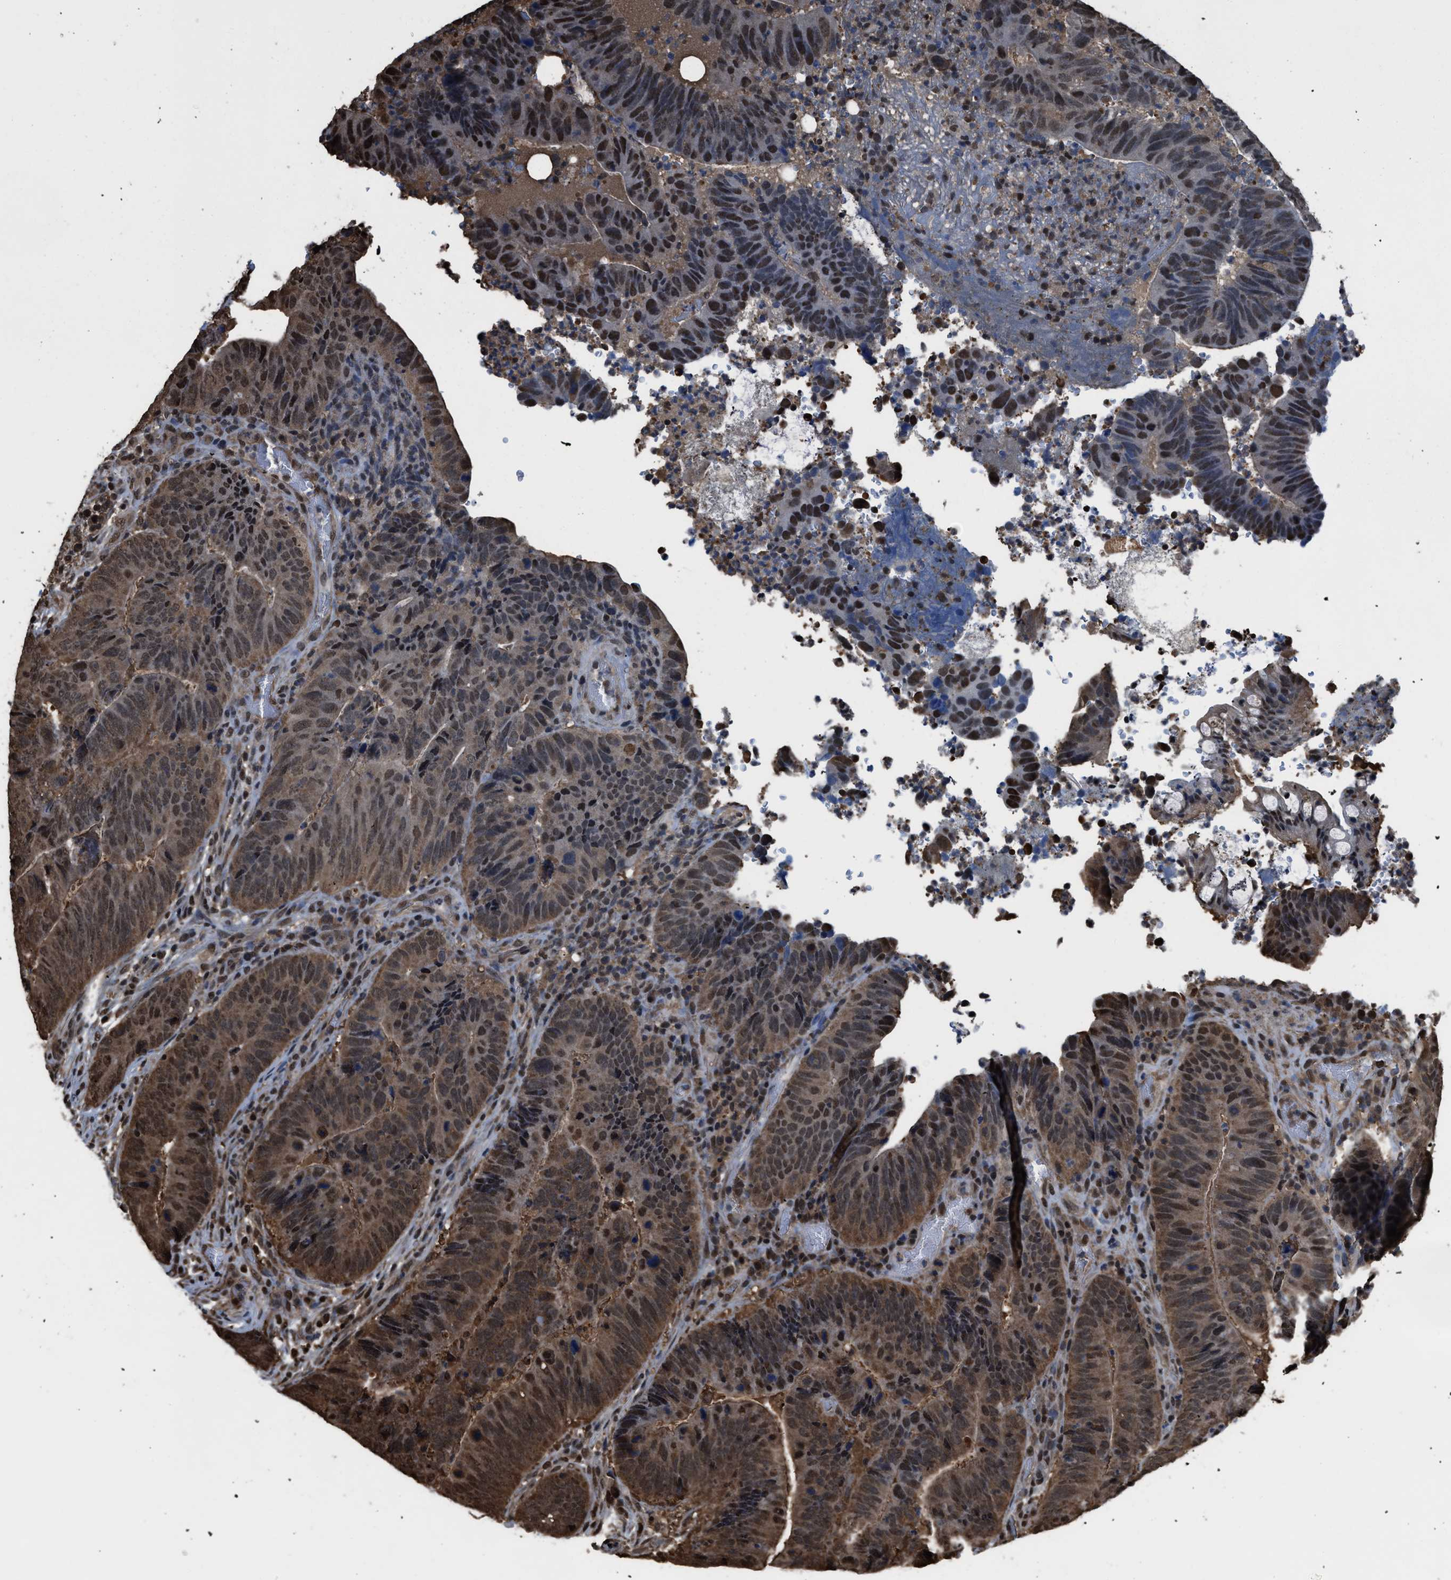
{"staining": {"intensity": "moderate", "quantity": ">75%", "location": "cytoplasmic/membranous,nuclear"}, "tissue": "colorectal cancer", "cell_type": "Tumor cells", "image_type": "cancer", "snomed": [{"axis": "morphology", "description": "Adenocarcinoma, NOS"}, {"axis": "topography", "description": "Colon"}], "caption": "A photomicrograph of human colorectal cancer stained for a protein demonstrates moderate cytoplasmic/membranous and nuclear brown staining in tumor cells. The staining was performed using DAB (3,3'-diaminobenzidine), with brown indicating positive protein expression. Nuclei are stained blue with hematoxylin.", "gene": "FNTA", "patient": {"sex": "male", "age": 56}}